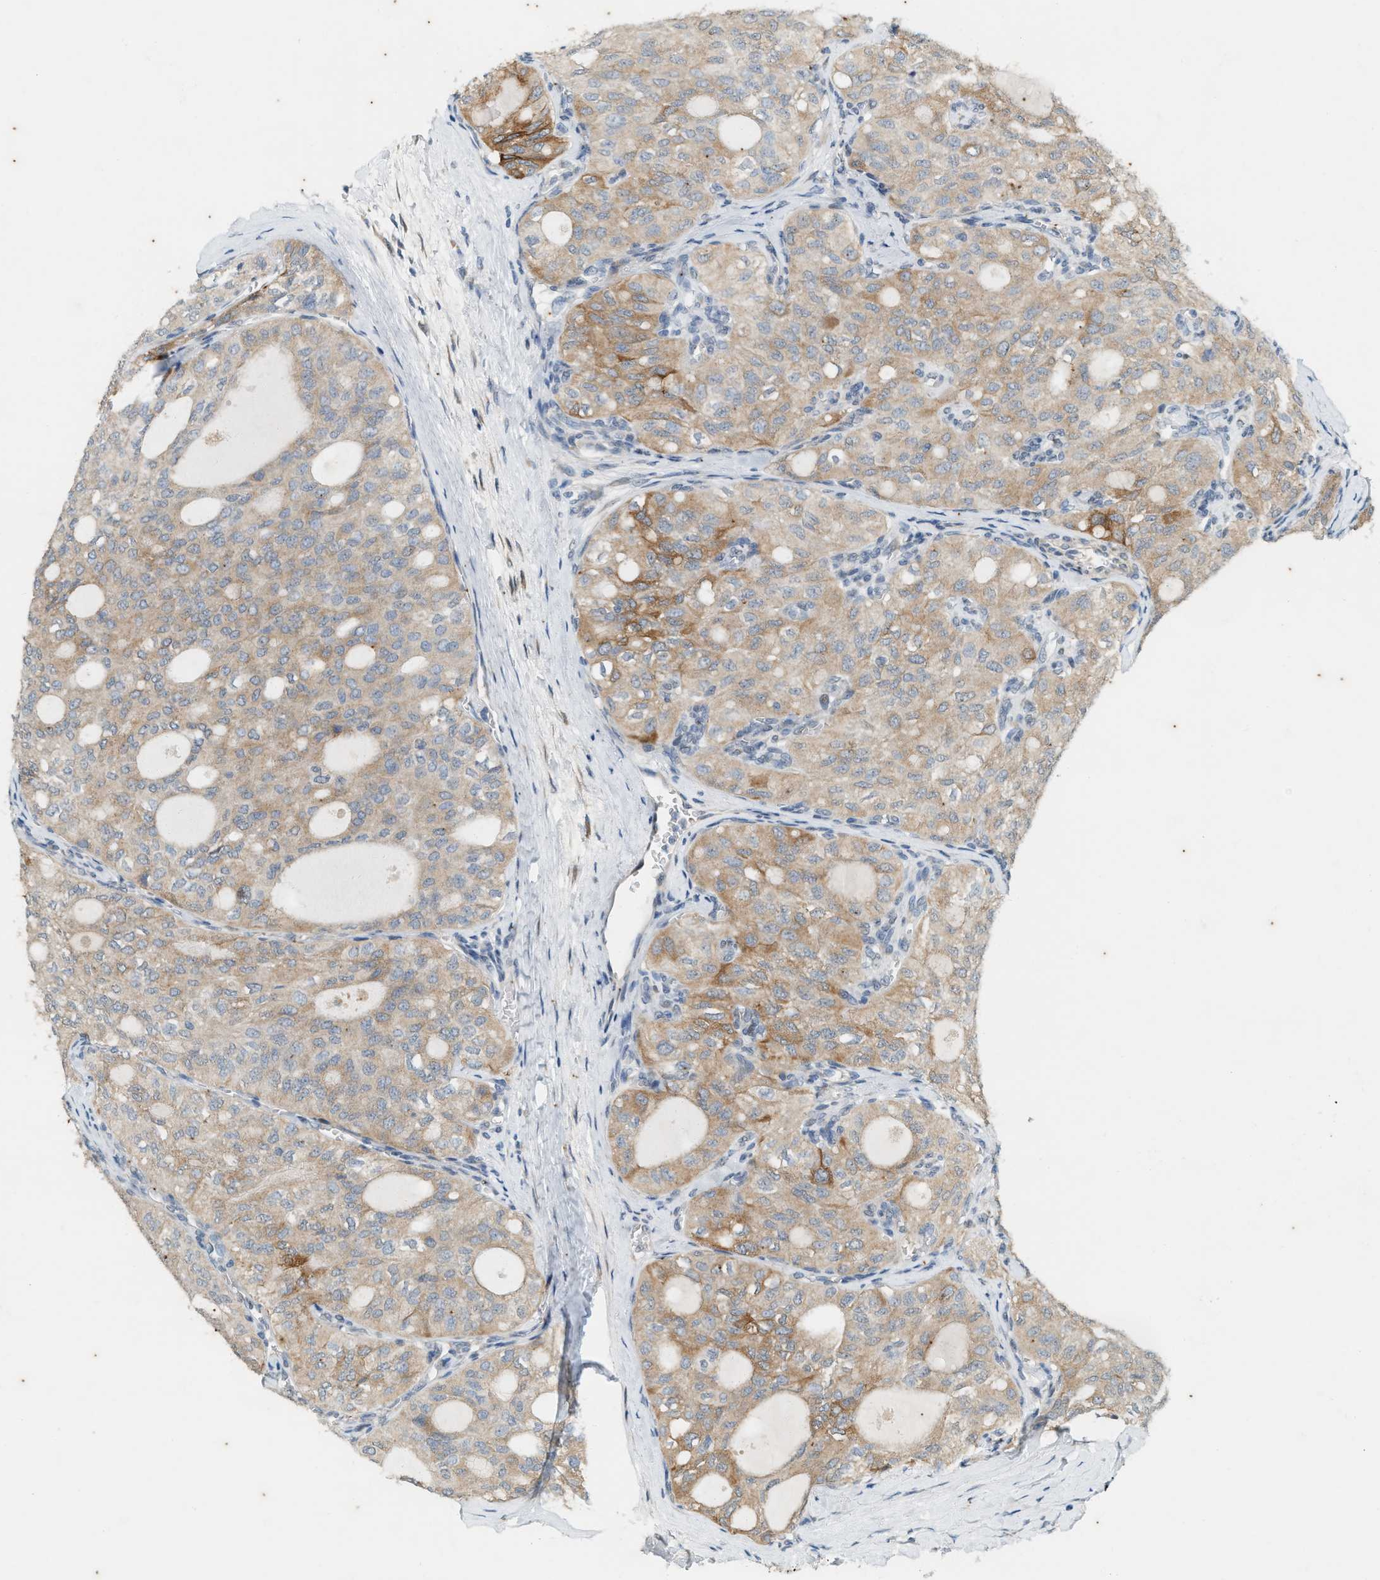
{"staining": {"intensity": "moderate", "quantity": "25%-75%", "location": "cytoplasmic/membranous"}, "tissue": "thyroid cancer", "cell_type": "Tumor cells", "image_type": "cancer", "snomed": [{"axis": "morphology", "description": "Follicular adenoma carcinoma, NOS"}, {"axis": "topography", "description": "Thyroid gland"}], "caption": "Thyroid follicular adenoma carcinoma stained with a brown dye displays moderate cytoplasmic/membranous positive positivity in approximately 25%-75% of tumor cells.", "gene": "CHPF2", "patient": {"sex": "male", "age": 75}}